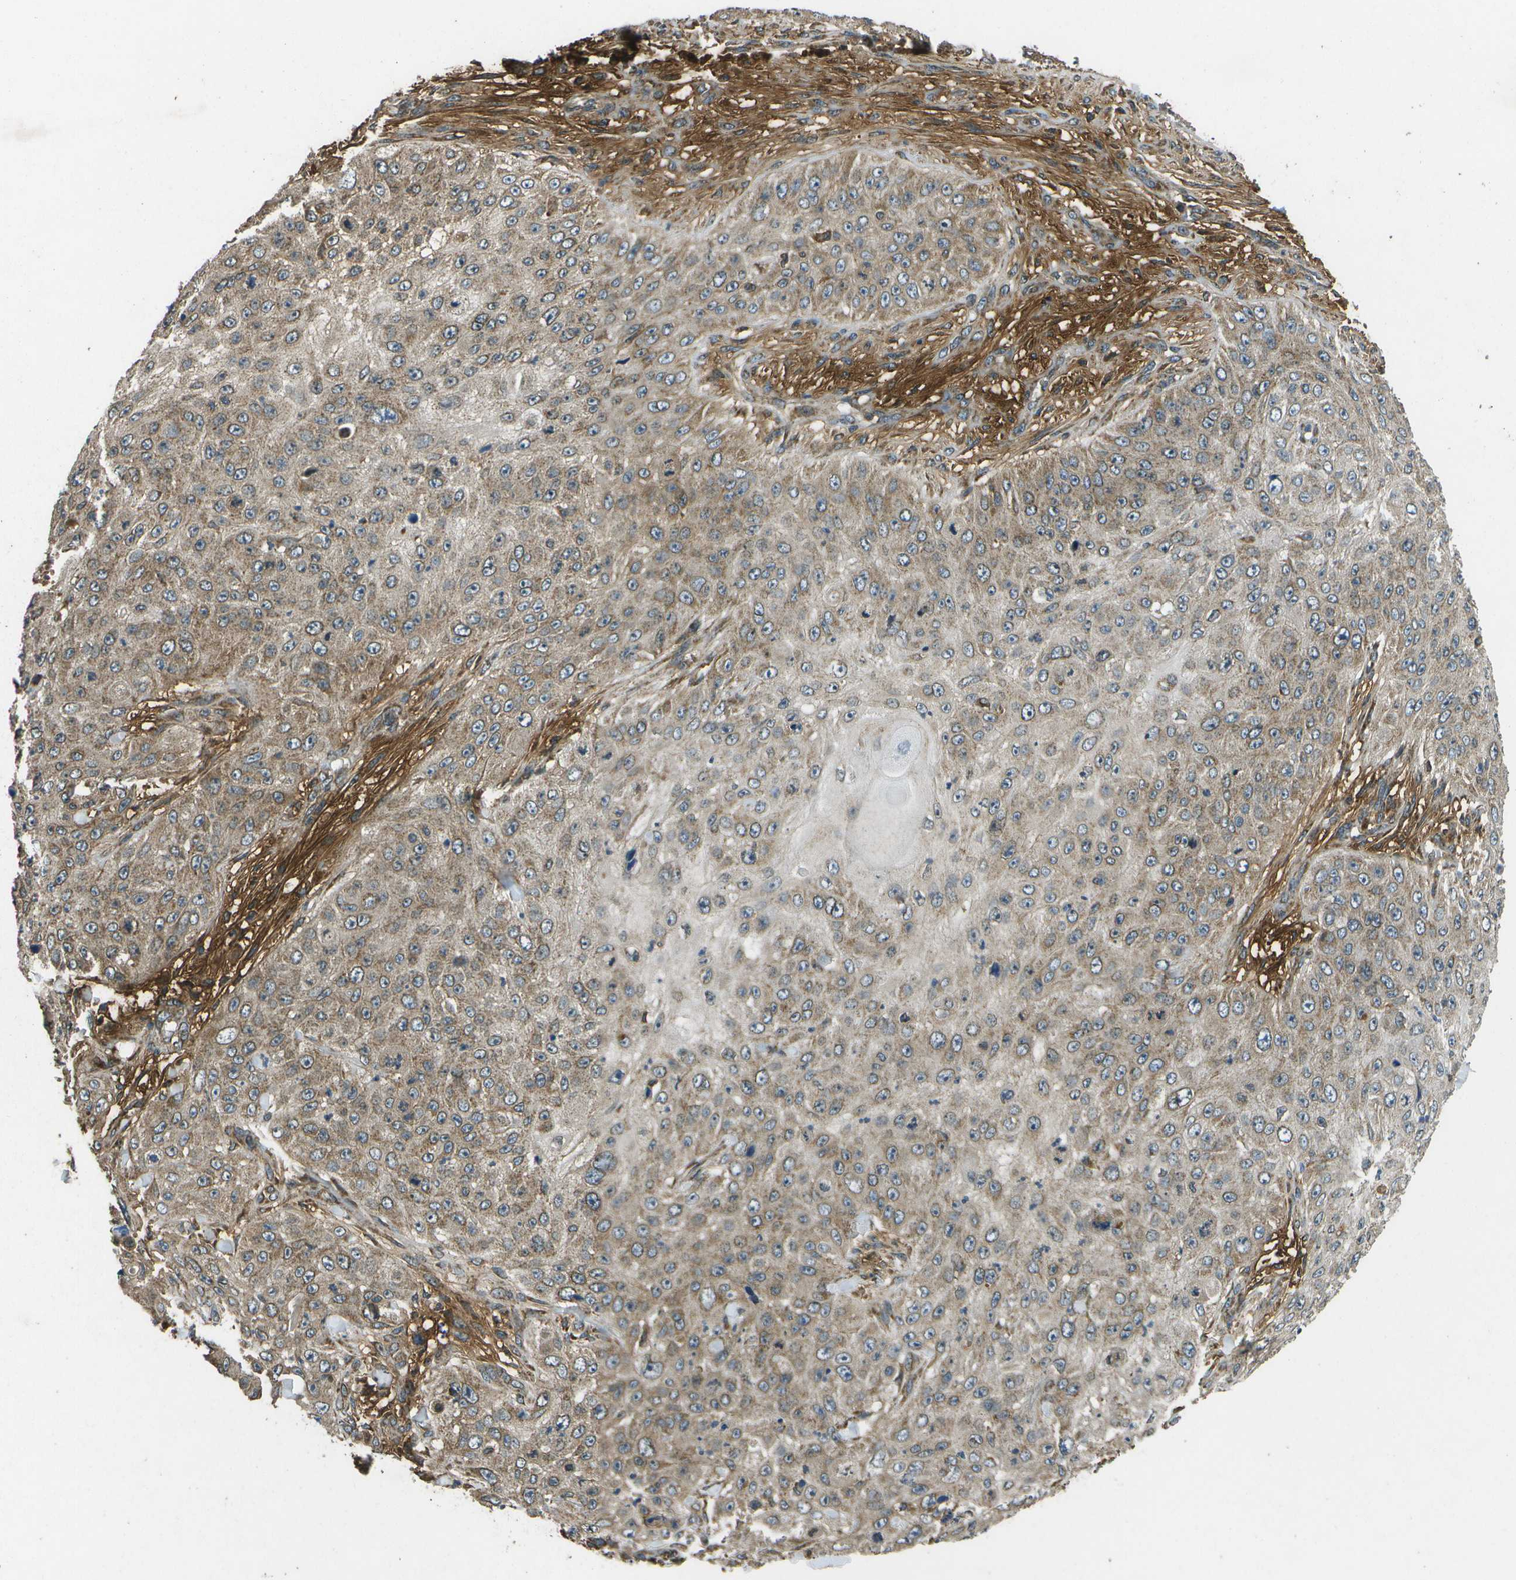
{"staining": {"intensity": "weak", "quantity": ">75%", "location": "cytoplasmic/membranous"}, "tissue": "skin cancer", "cell_type": "Tumor cells", "image_type": "cancer", "snomed": [{"axis": "morphology", "description": "Squamous cell carcinoma, NOS"}, {"axis": "topography", "description": "Skin"}], "caption": "Immunohistochemistry histopathology image of neoplastic tissue: squamous cell carcinoma (skin) stained using immunohistochemistry demonstrates low levels of weak protein expression localized specifically in the cytoplasmic/membranous of tumor cells, appearing as a cytoplasmic/membranous brown color.", "gene": "HFE", "patient": {"sex": "female", "age": 80}}